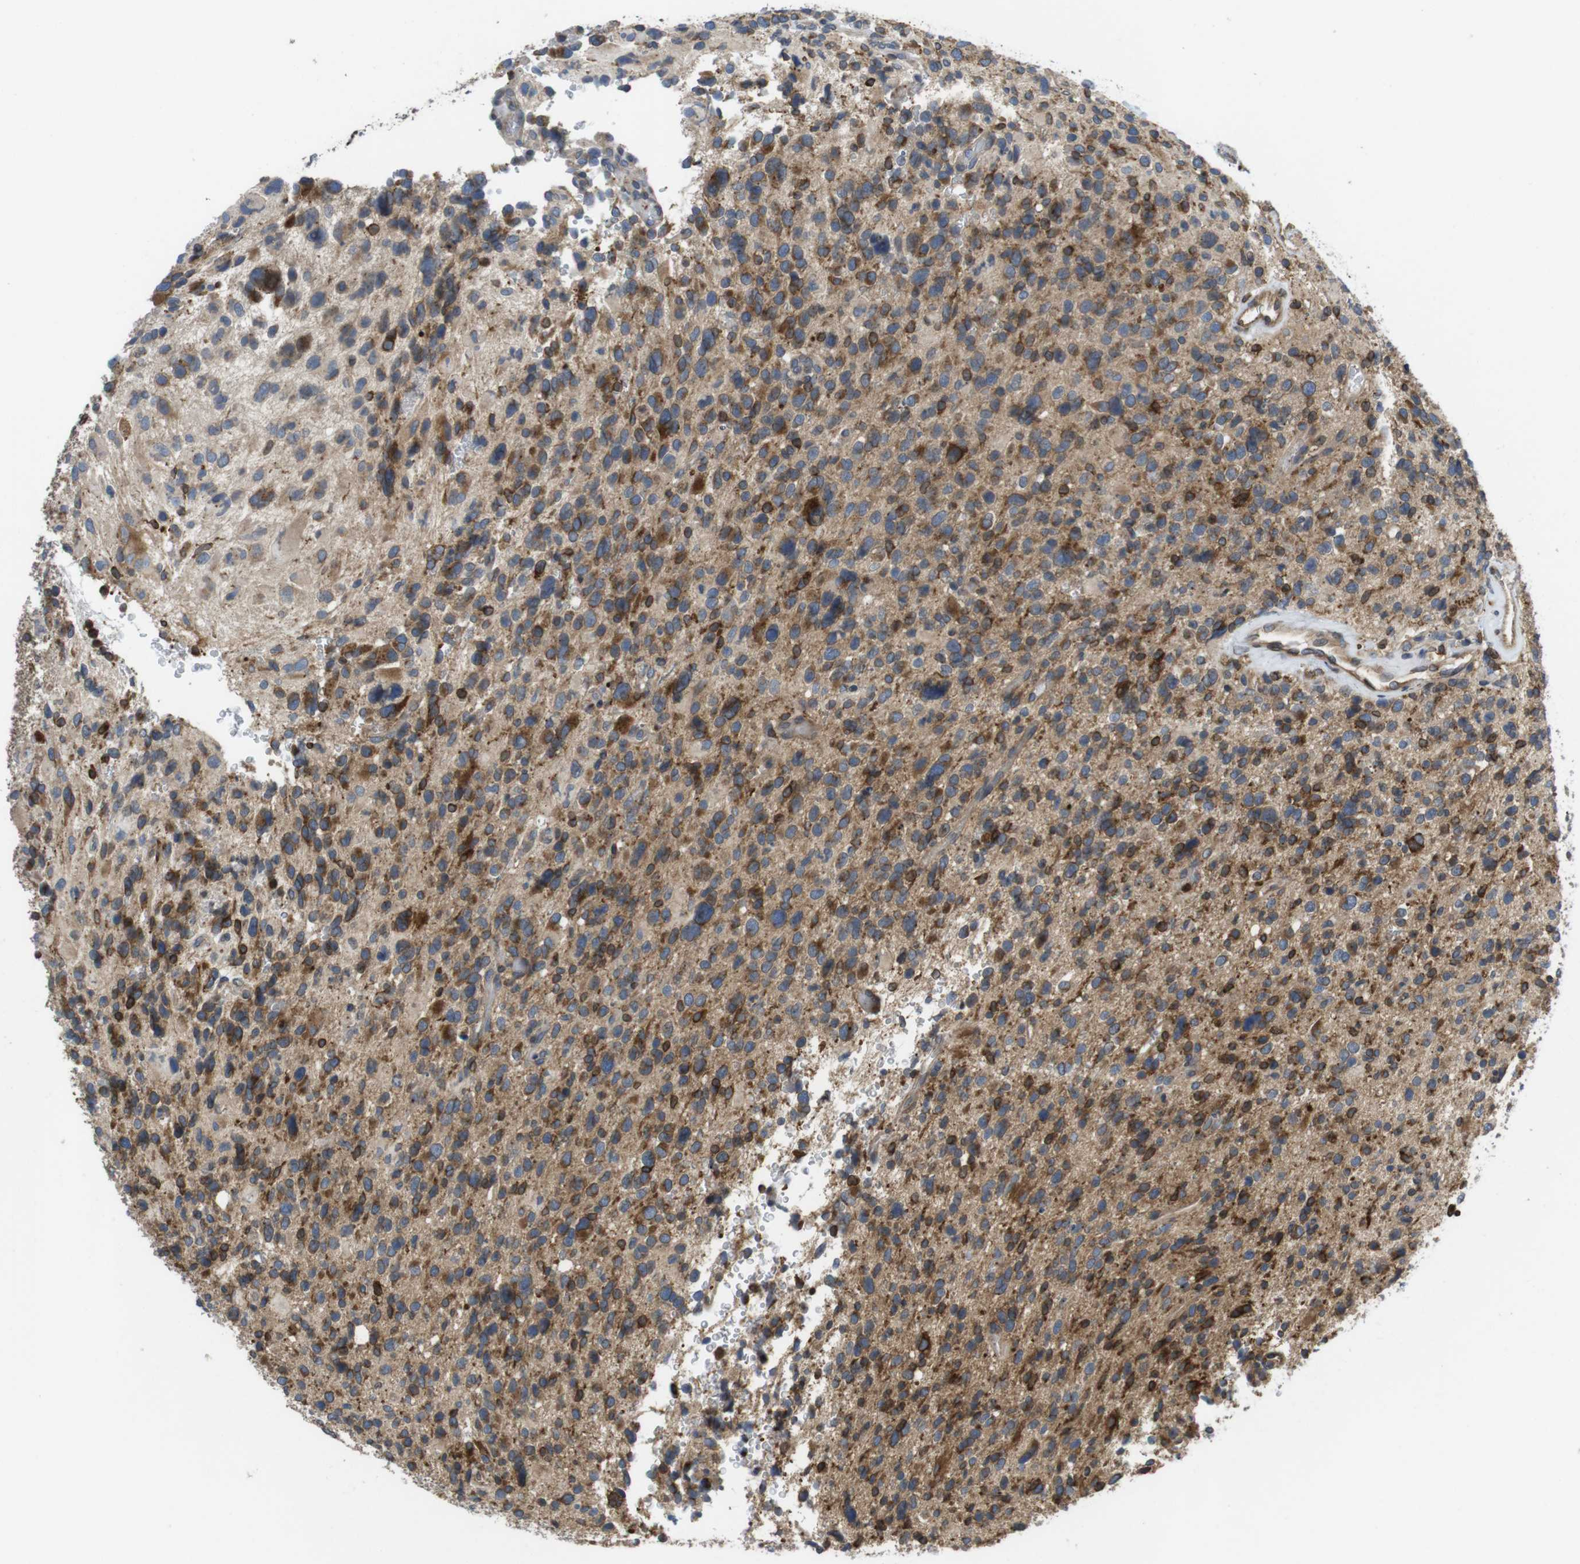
{"staining": {"intensity": "moderate", "quantity": ">75%", "location": "cytoplasmic/membranous"}, "tissue": "glioma", "cell_type": "Tumor cells", "image_type": "cancer", "snomed": [{"axis": "morphology", "description": "Glioma, malignant, High grade"}, {"axis": "topography", "description": "Brain"}], "caption": "Immunohistochemical staining of glioma reveals medium levels of moderate cytoplasmic/membranous positivity in about >75% of tumor cells. (brown staining indicates protein expression, while blue staining denotes nuclei).", "gene": "ARL6IP5", "patient": {"sex": "male", "age": 48}}